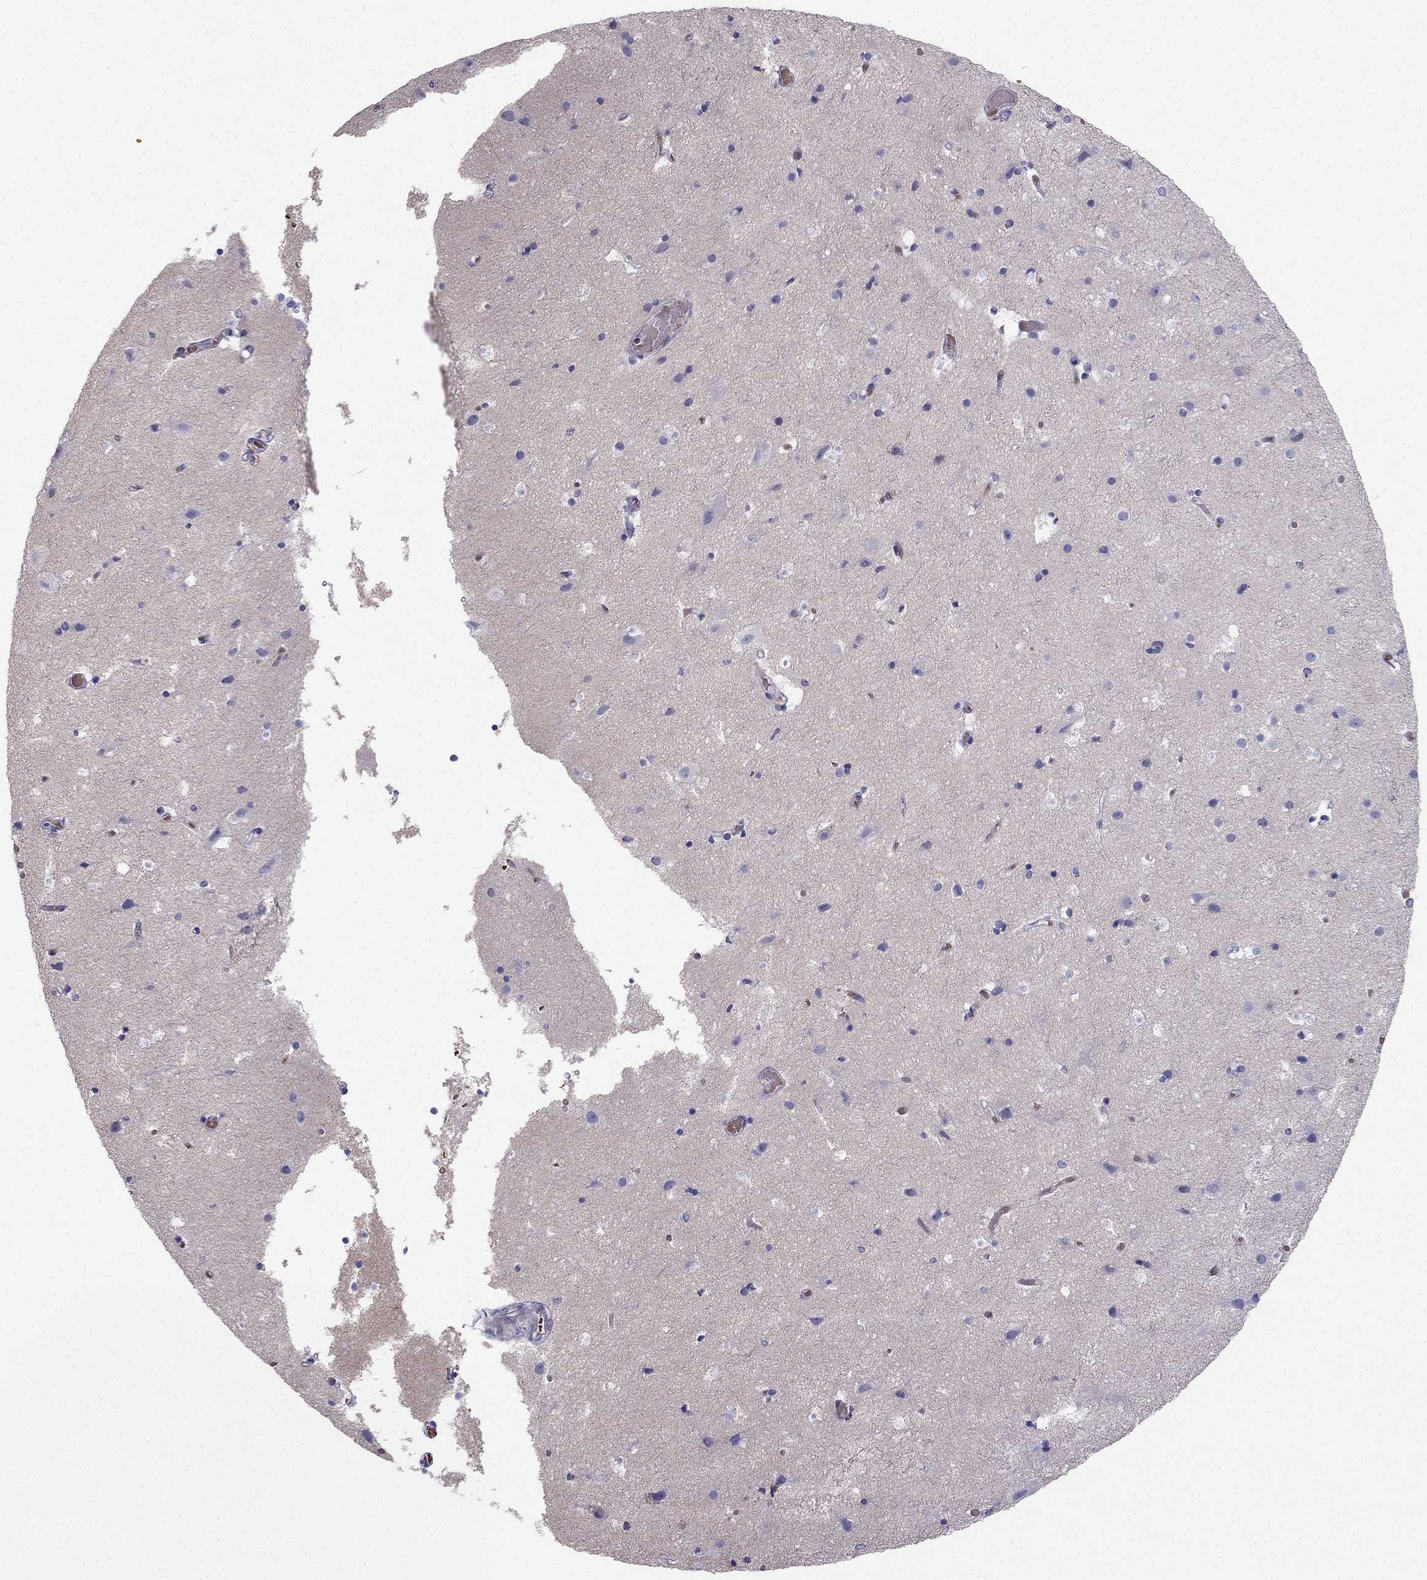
{"staining": {"intensity": "negative", "quantity": "none", "location": "none"}, "tissue": "cerebral cortex", "cell_type": "Endothelial cells", "image_type": "normal", "snomed": [{"axis": "morphology", "description": "Normal tissue, NOS"}, {"axis": "topography", "description": "Cerebral cortex"}], "caption": "IHC photomicrograph of unremarkable human cerebral cortex stained for a protein (brown), which reveals no expression in endothelial cells. (DAB immunohistochemistry visualized using brightfield microscopy, high magnification).", "gene": "RSPH14", "patient": {"sex": "female", "age": 52}}